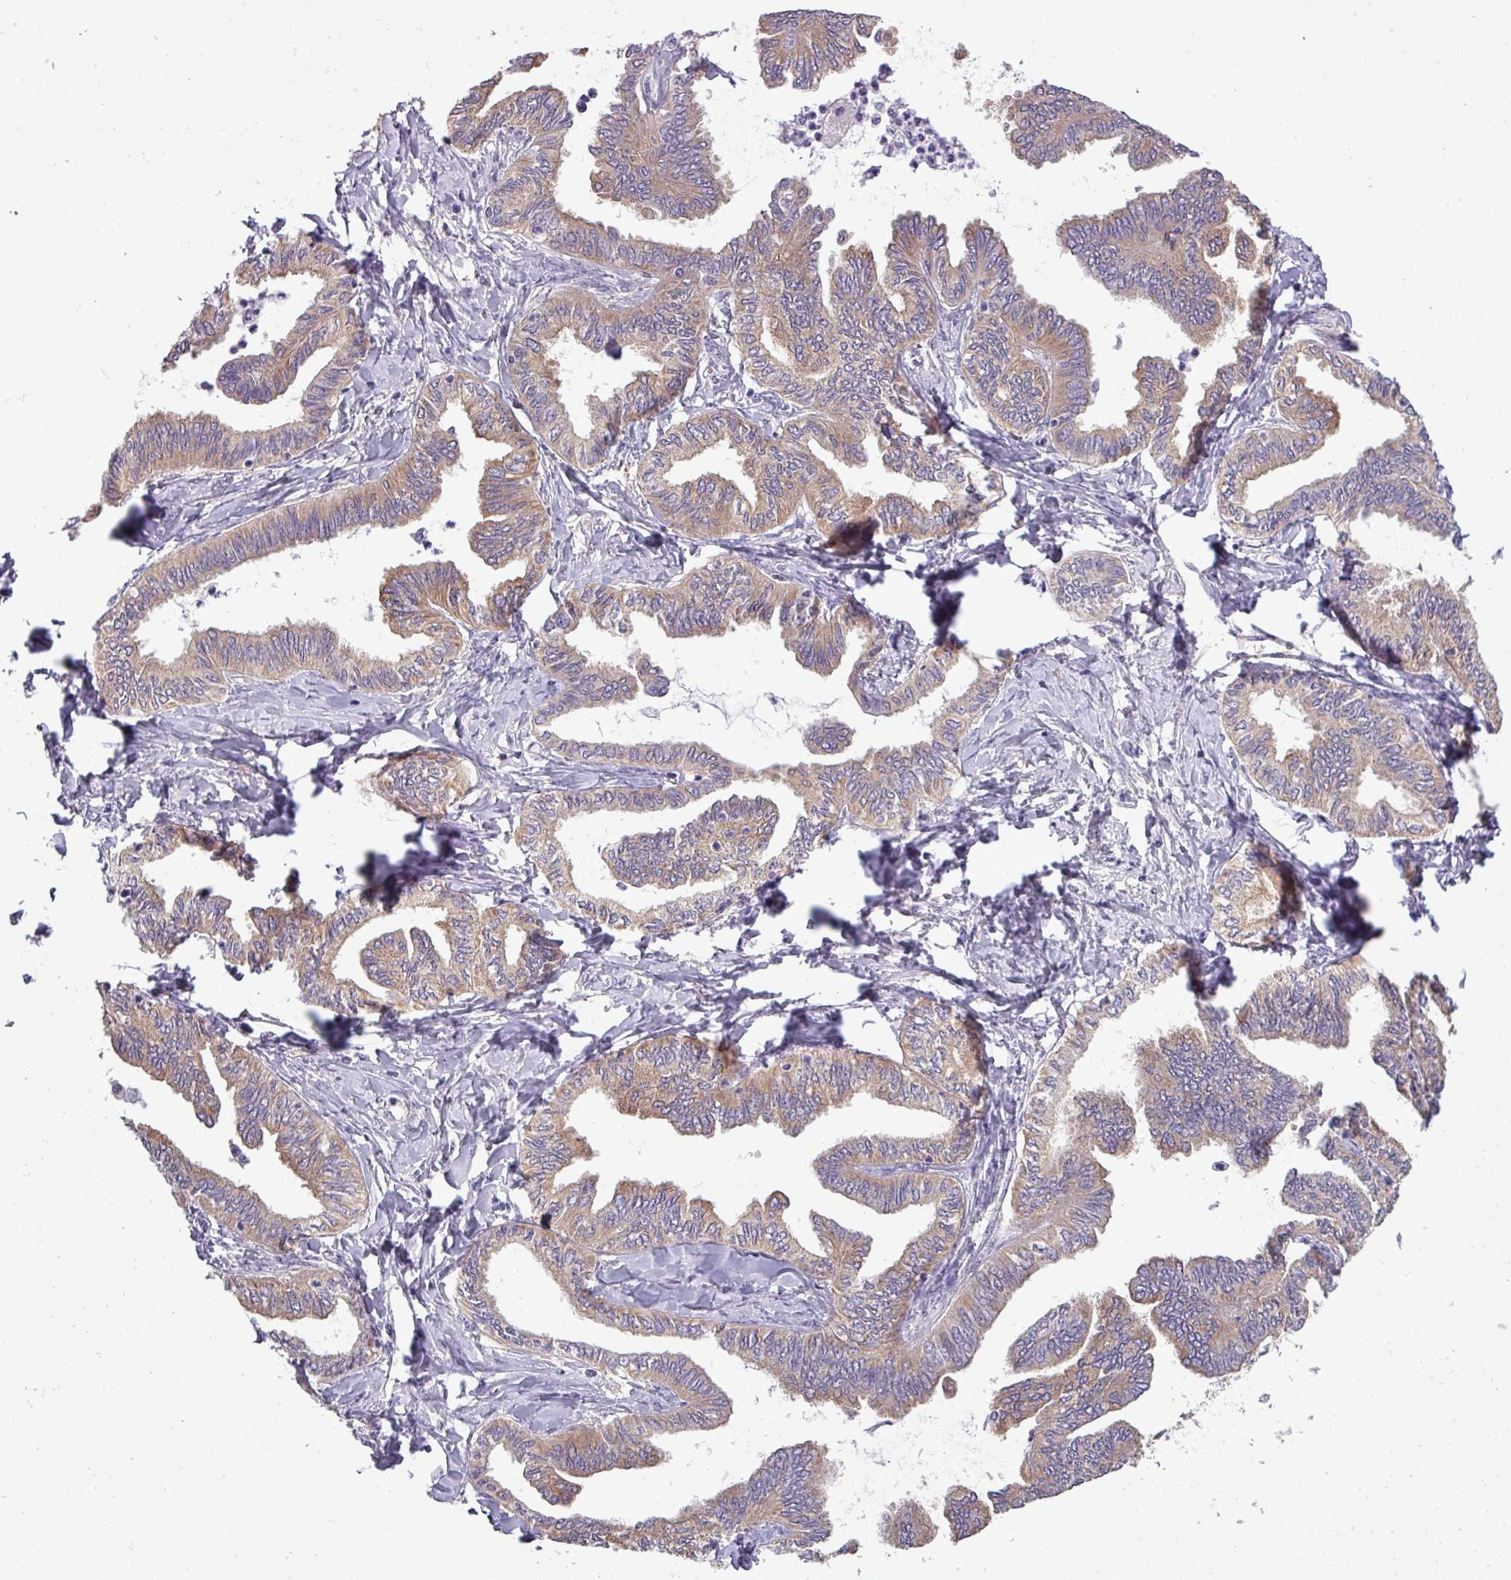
{"staining": {"intensity": "weak", "quantity": ">75%", "location": "cytoplasmic/membranous"}, "tissue": "ovarian cancer", "cell_type": "Tumor cells", "image_type": "cancer", "snomed": [{"axis": "morphology", "description": "Carcinoma, endometroid"}, {"axis": "topography", "description": "Ovary"}], "caption": "Human endometroid carcinoma (ovarian) stained with a brown dye exhibits weak cytoplasmic/membranous positive staining in approximately >75% of tumor cells.", "gene": "DNAAF9", "patient": {"sex": "female", "age": 70}}